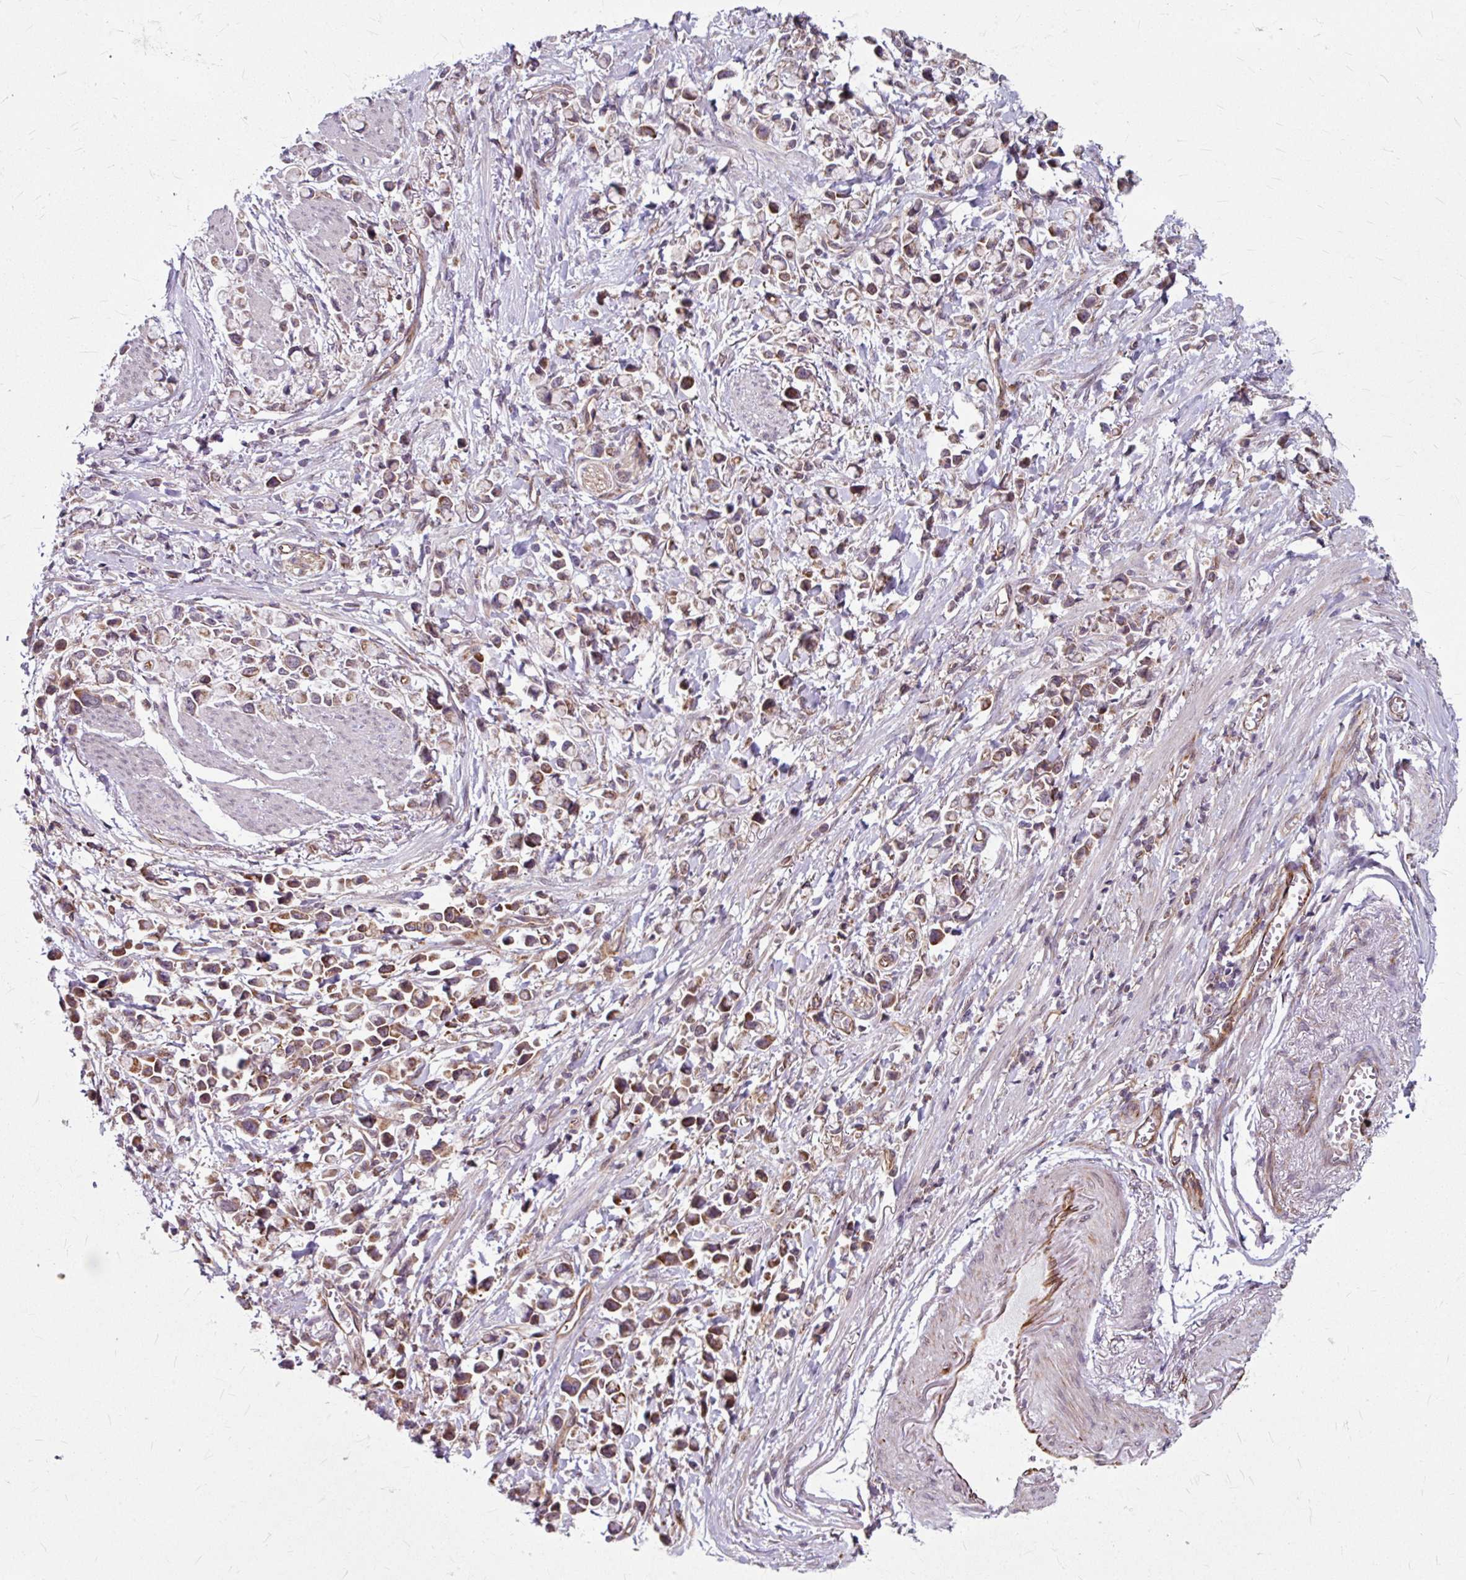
{"staining": {"intensity": "moderate", "quantity": "25%-75%", "location": "cytoplasmic/membranous"}, "tissue": "stomach cancer", "cell_type": "Tumor cells", "image_type": "cancer", "snomed": [{"axis": "morphology", "description": "Adenocarcinoma, NOS"}, {"axis": "topography", "description": "Stomach"}], "caption": "DAB immunohistochemical staining of human stomach cancer demonstrates moderate cytoplasmic/membranous protein staining in about 25%-75% of tumor cells. The staining was performed using DAB (3,3'-diaminobenzidine), with brown indicating positive protein expression. Nuclei are stained blue with hematoxylin.", "gene": "DAAM2", "patient": {"sex": "female", "age": 81}}